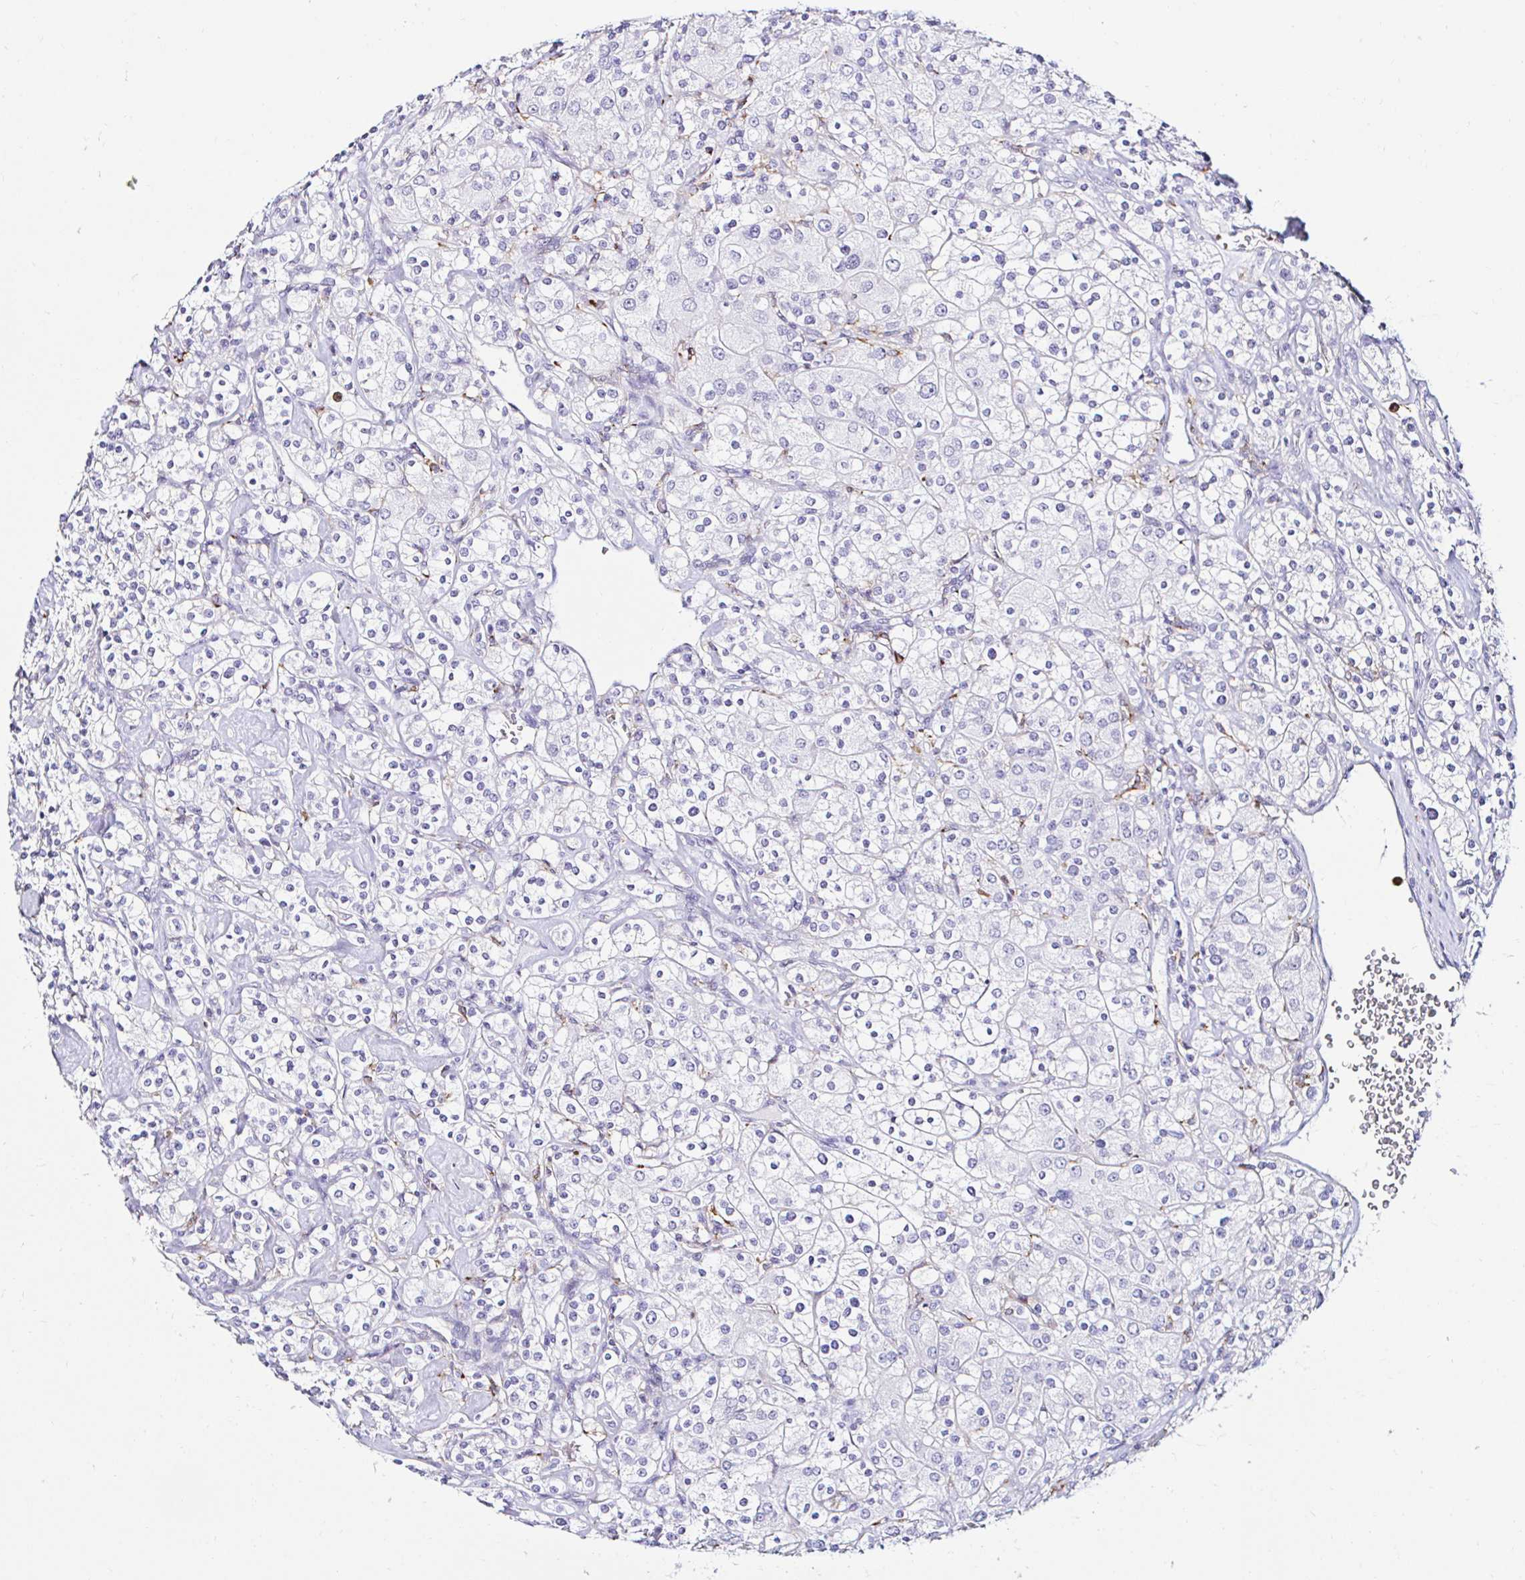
{"staining": {"intensity": "negative", "quantity": "none", "location": "none"}, "tissue": "renal cancer", "cell_type": "Tumor cells", "image_type": "cancer", "snomed": [{"axis": "morphology", "description": "Adenocarcinoma, NOS"}, {"axis": "topography", "description": "Kidney"}], "caption": "Human renal cancer stained for a protein using immunohistochemistry (IHC) demonstrates no staining in tumor cells.", "gene": "CYBB", "patient": {"sex": "male", "age": 77}}